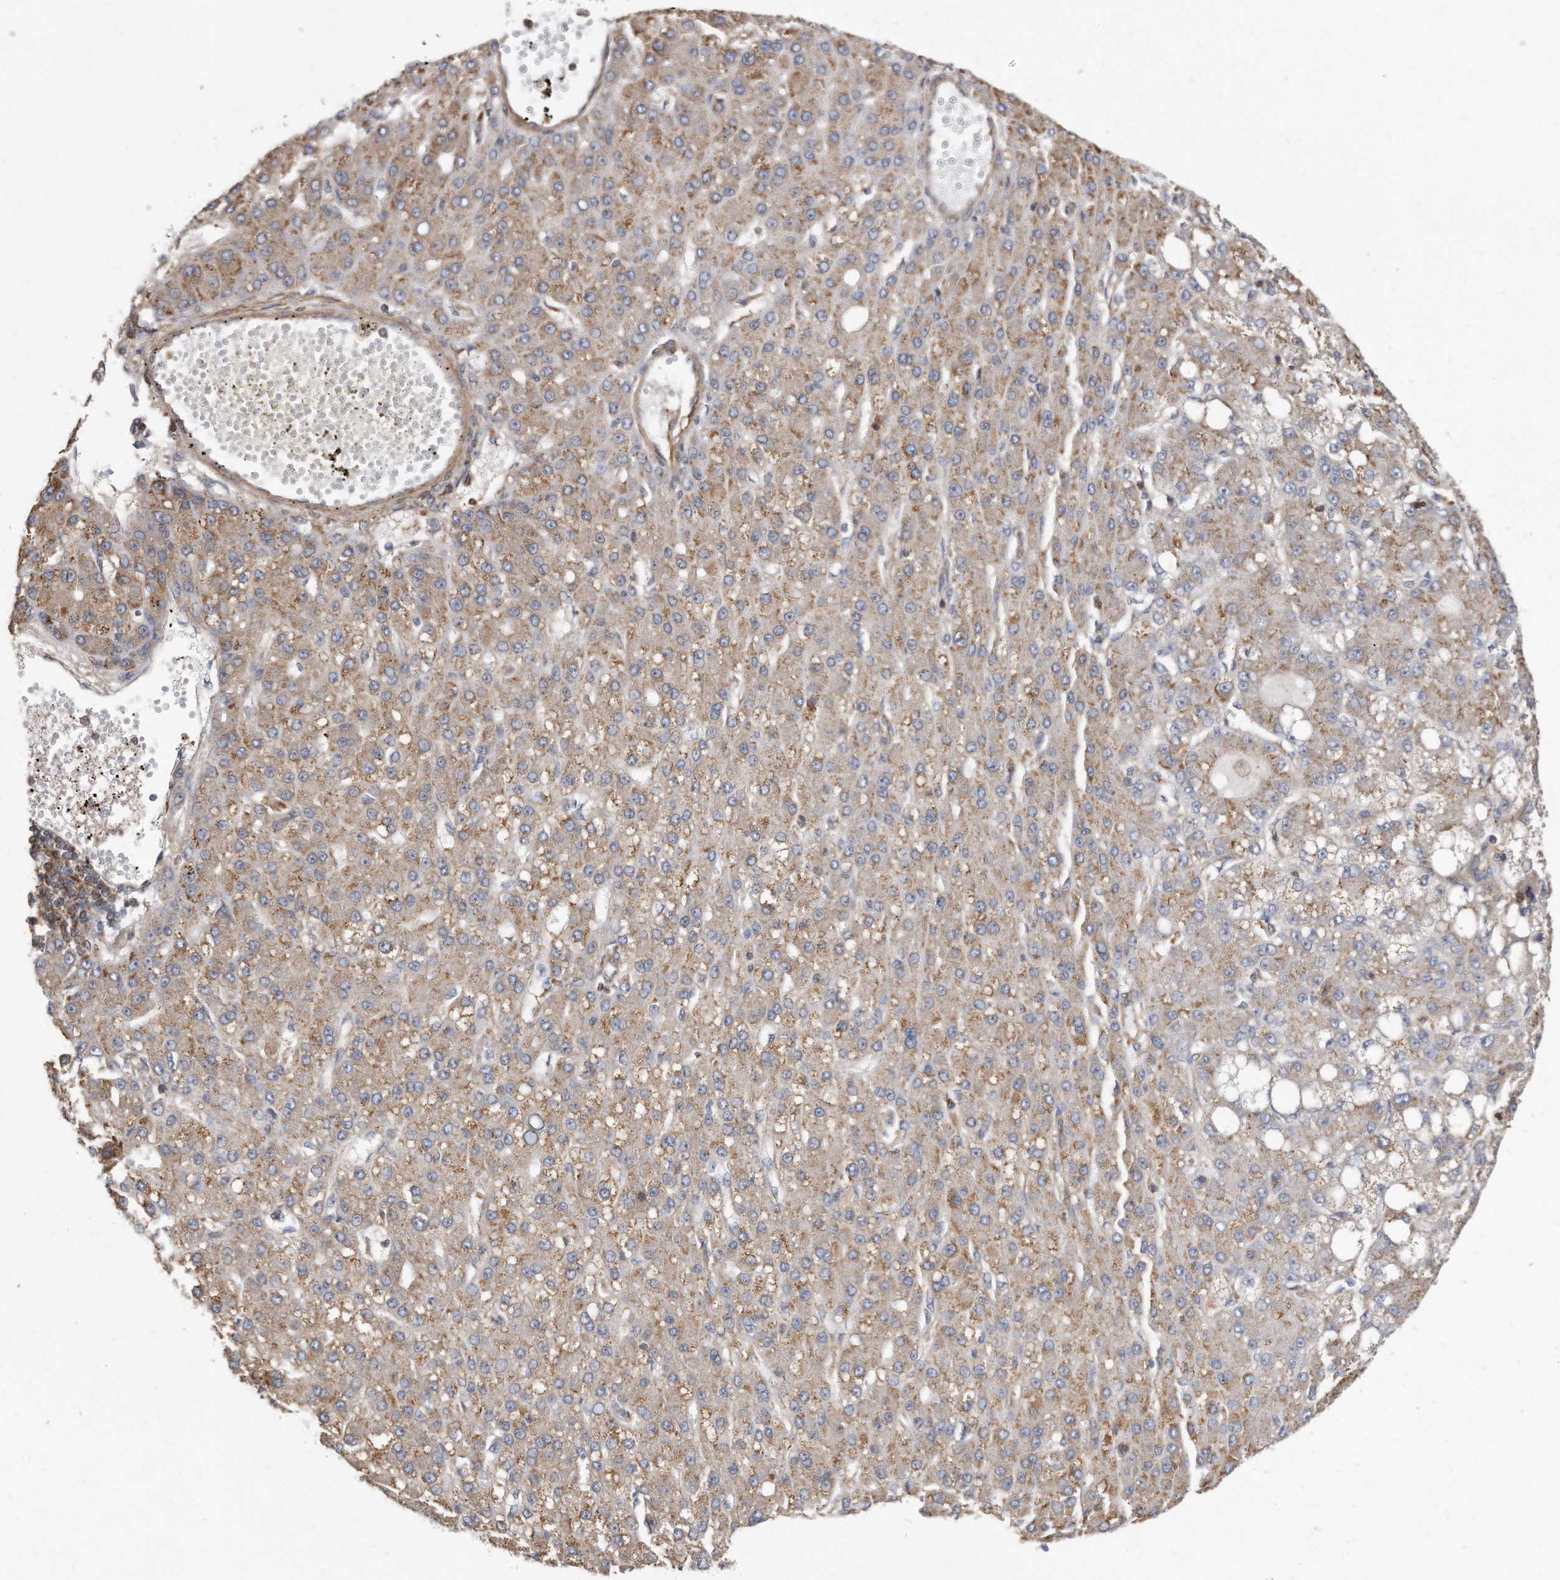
{"staining": {"intensity": "moderate", "quantity": "25%-75%", "location": "cytoplasmic/membranous"}, "tissue": "liver cancer", "cell_type": "Tumor cells", "image_type": "cancer", "snomed": [{"axis": "morphology", "description": "Carcinoma, Hepatocellular, NOS"}, {"axis": "topography", "description": "Liver"}], "caption": "Tumor cells show medium levels of moderate cytoplasmic/membranous staining in approximately 25%-75% of cells in human liver hepatocellular carcinoma. (DAB (3,3'-diaminobenzidine) IHC with brightfield microscopy, high magnification).", "gene": "TCP1", "patient": {"sex": "male", "age": 67}}